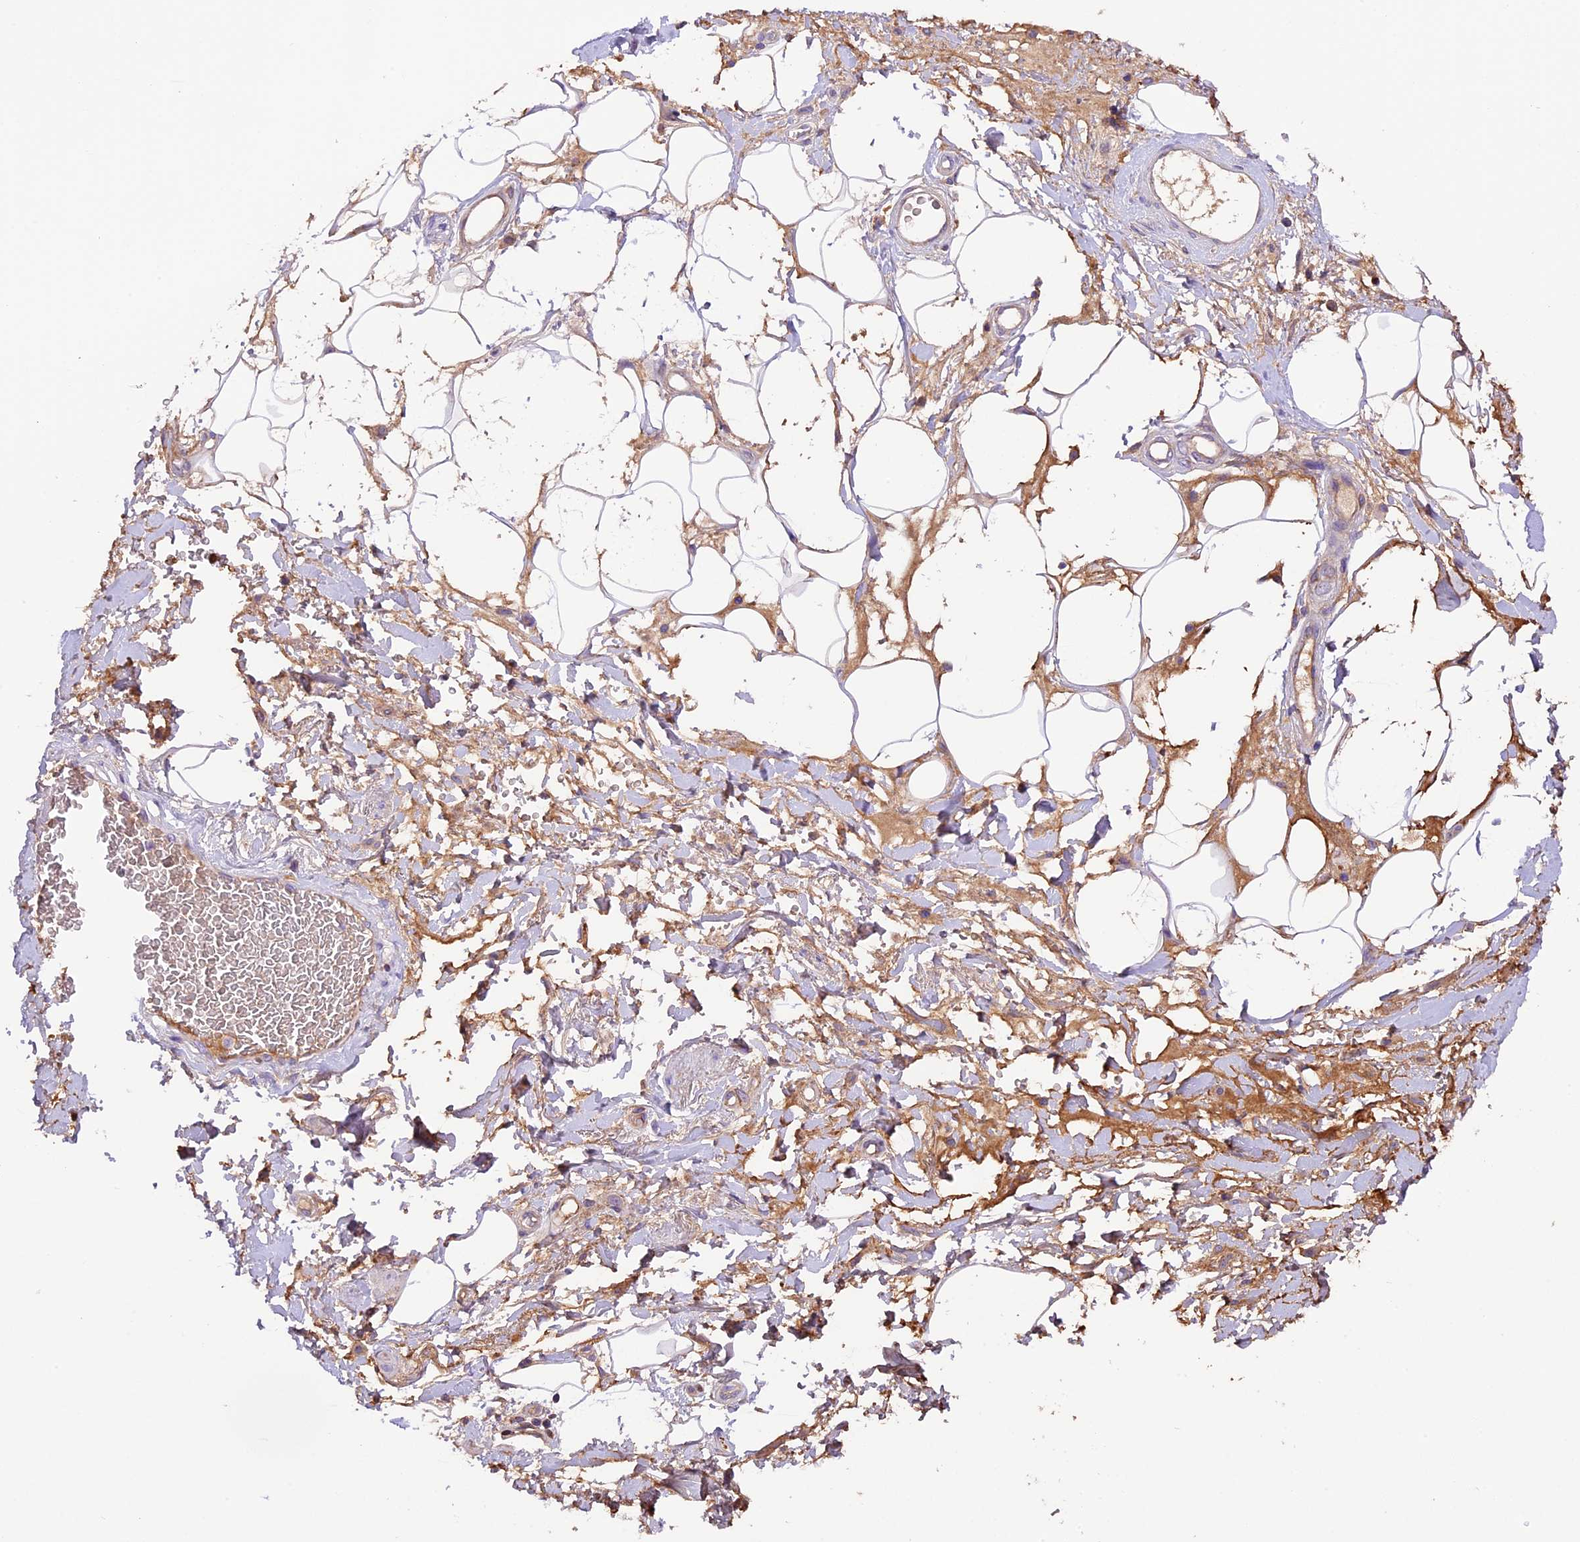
{"staining": {"intensity": "negative", "quantity": "none", "location": "none"}, "tissue": "adipose tissue", "cell_type": "Adipocytes", "image_type": "normal", "snomed": [{"axis": "morphology", "description": "Normal tissue, NOS"}, {"axis": "morphology", "description": "Adenocarcinoma, NOS"}, {"axis": "topography", "description": "Rectum"}, {"axis": "topography", "description": "Vagina"}, {"axis": "topography", "description": "Peripheral nerve tissue"}], "caption": "The micrograph reveals no staining of adipocytes in normal adipose tissue.", "gene": "METTL22", "patient": {"sex": "female", "age": 71}}